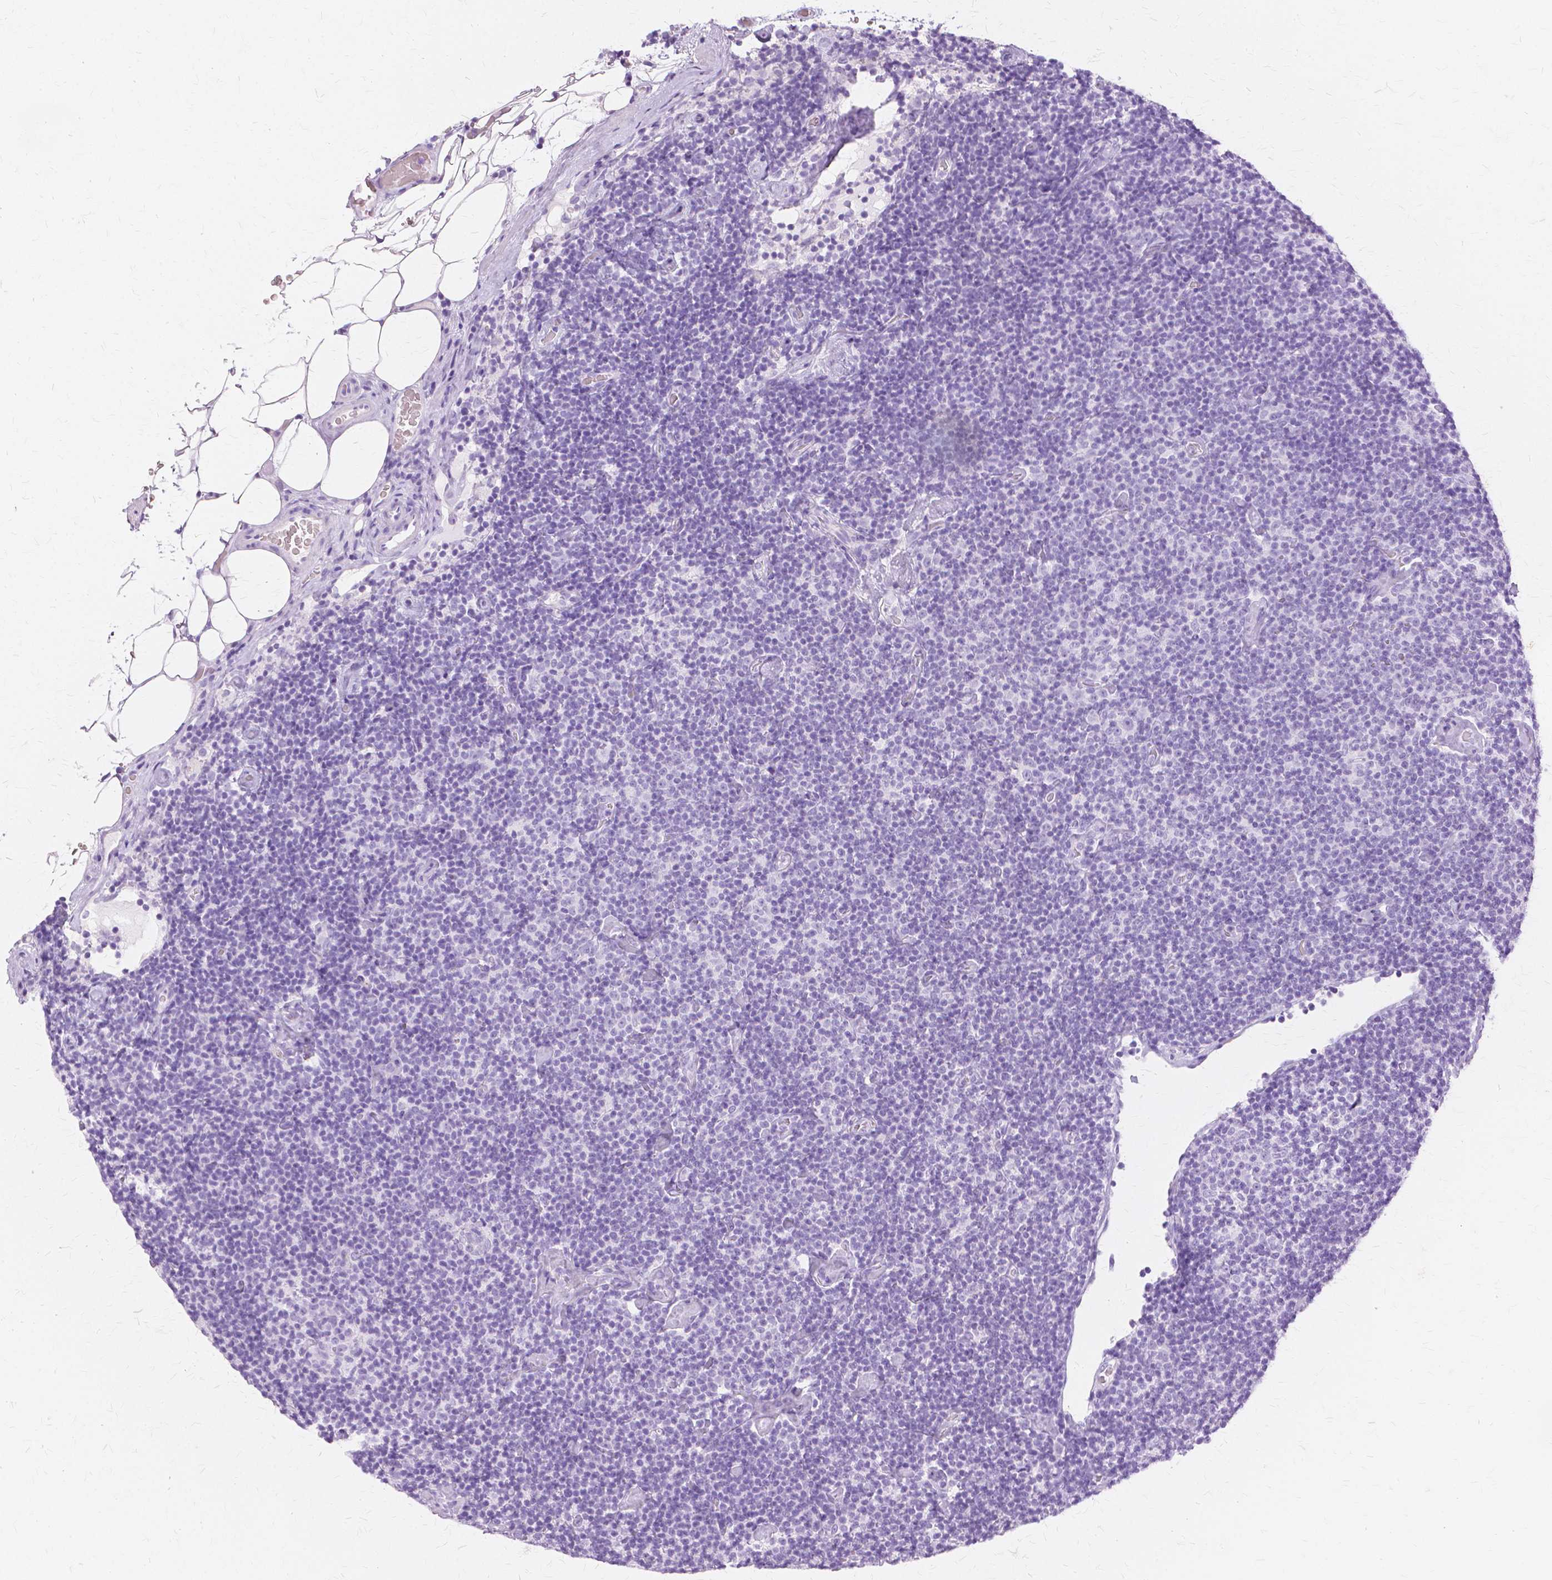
{"staining": {"intensity": "negative", "quantity": "none", "location": "none"}, "tissue": "lymphoma", "cell_type": "Tumor cells", "image_type": "cancer", "snomed": [{"axis": "morphology", "description": "Malignant lymphoma, non-Hodgkin's type, Low grade"}, {"axis": "topography", "description": "Lymph node"}], "caption": "The histopathology image reveals no staining of tumor cells in lymphoma.", "gene": "TGM1", "patient": {"sex": "male", "age": 81}}